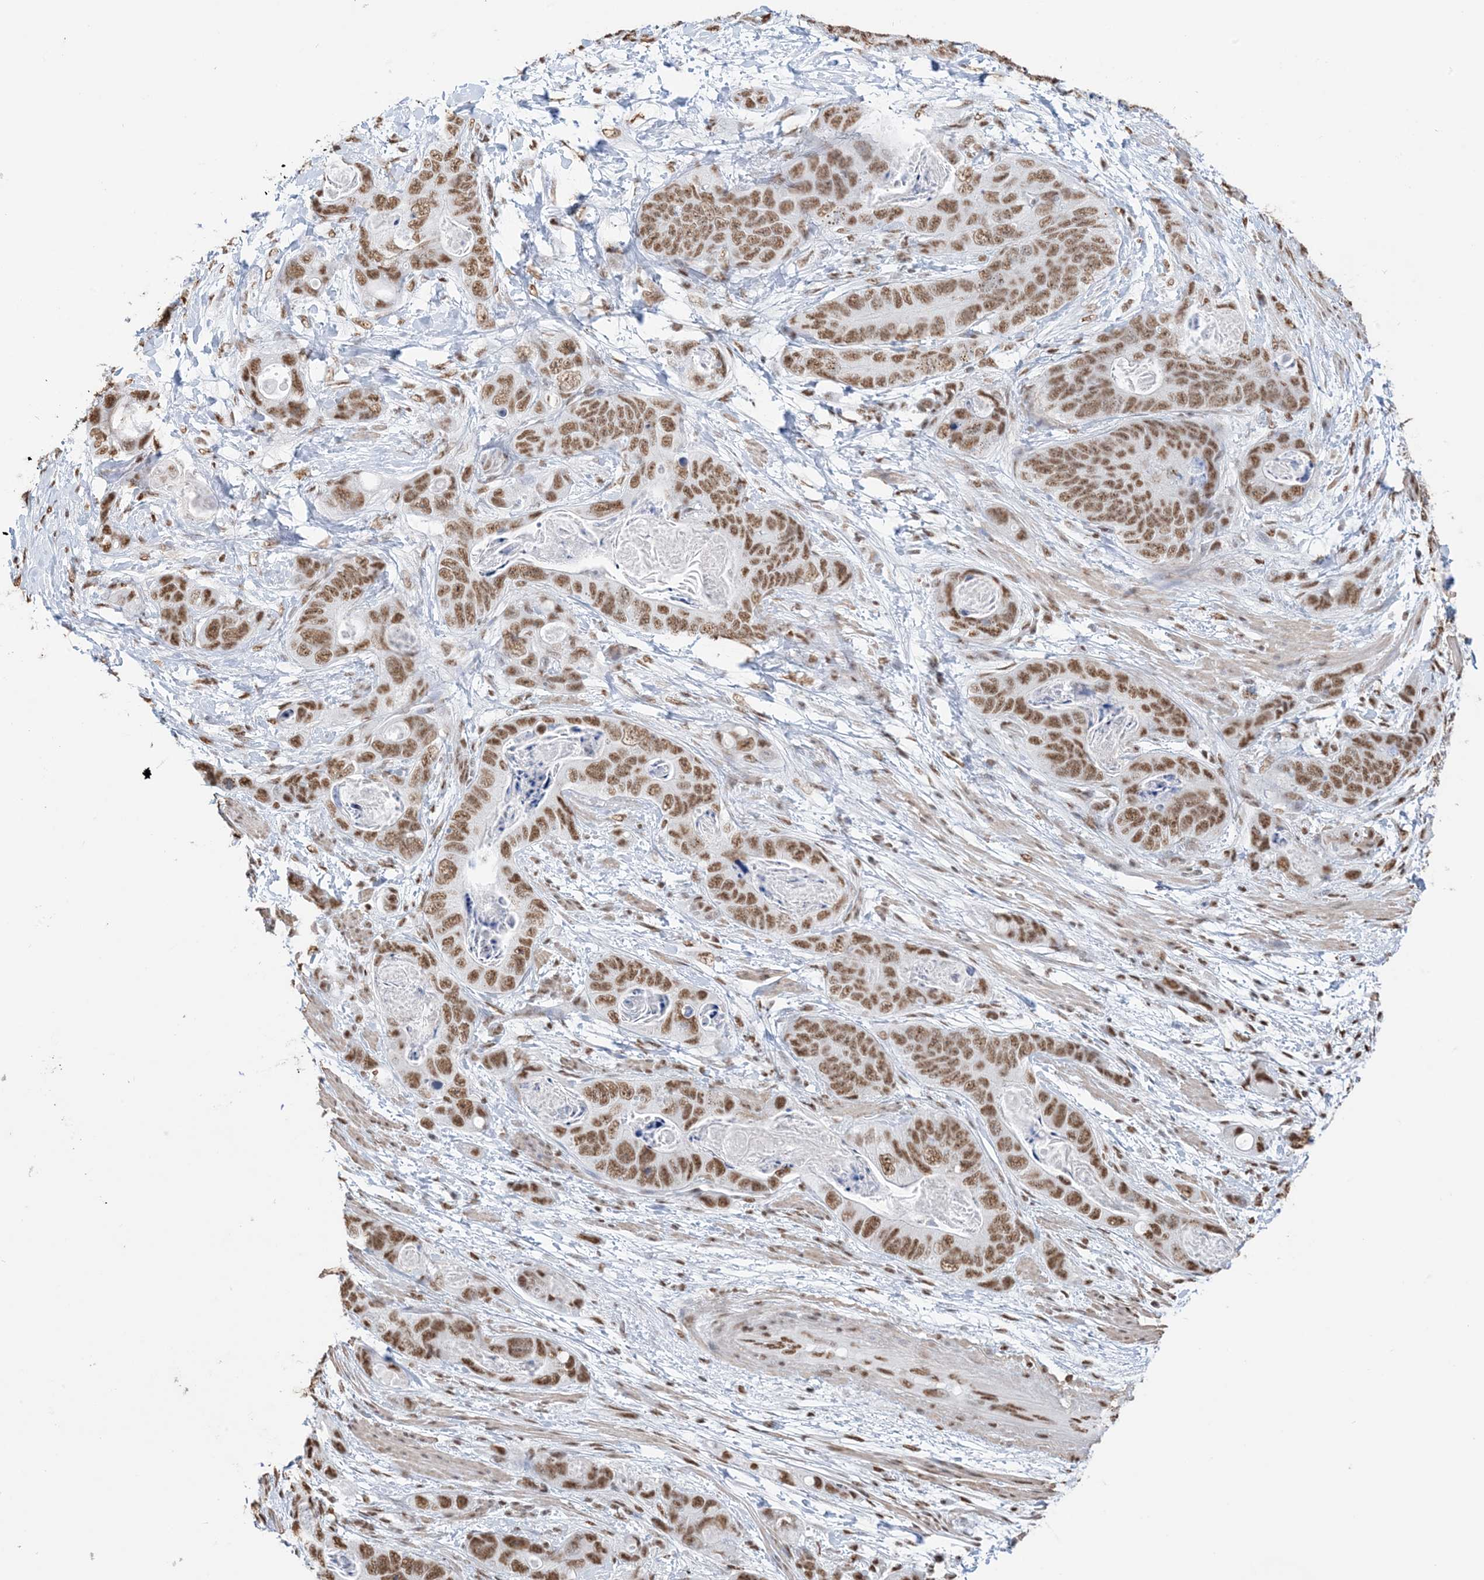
{"staining": {"intensity": "moderate", "quantity": ">75%", "location": "nuclear"}, "tissue": "stomach cancer", "cell_type": "Tumor cells", "image_type": "cancer", "snomed": [{"axis": "morphology", "description": "Adenocarcinoma, NOS"}, {"axis": "topography", "description": "Stomach"}], "caption": "IHC of human adenocarcinoma (stomach) demonstrates medium levels of moderate nuclear staining in about >75% of tumor cells. (brown staining indicates protein expression, while blue staining denotes nuclei).", "gene": "ZNF792", "patient": {"sex": "female", "age": 89}}